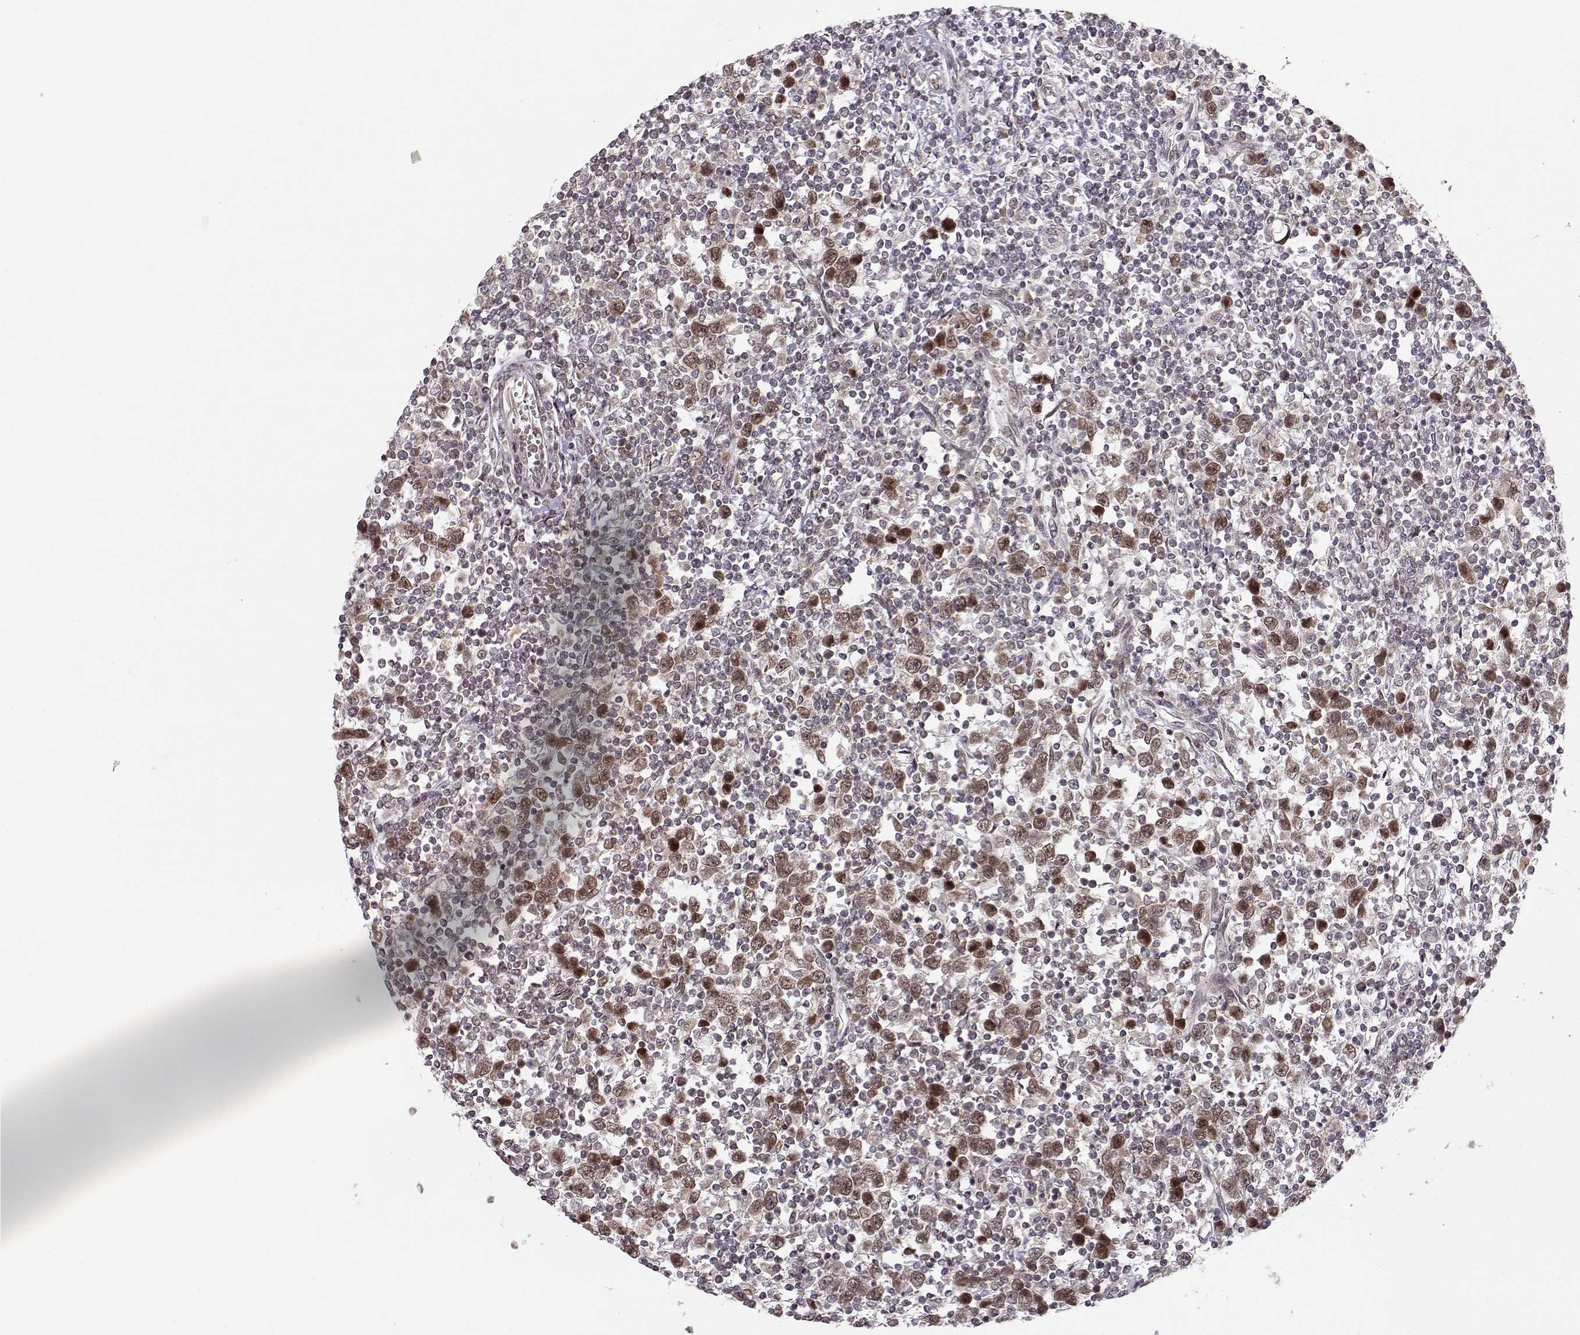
{"staining": {"intensity": "weak", "quantity": ">75%", "location": "cytoplasmic/membranous,nuclear"}, "tissue": "testis cancer", "cell_type": "Tumor cells", "image_type": "cancer", "snomed": [{"axis": "morphology", "description": "Normal tissue, NOS"}, {"axis": "morphology", "description": "Seminoma, NOS"}, {"axis": "topography", "description": "Testis"}, {"axis": "topography", "description": "Epididymis"}], "caption": "Immunohistochemical staining of seminoma (testis) demonstrates low levels of weak cytoplasmic/membranous and nuclear staining in approximately >75% of tumor cells.", "gene": "RAI1", "patient": {"sex": "male", "age": 34}}